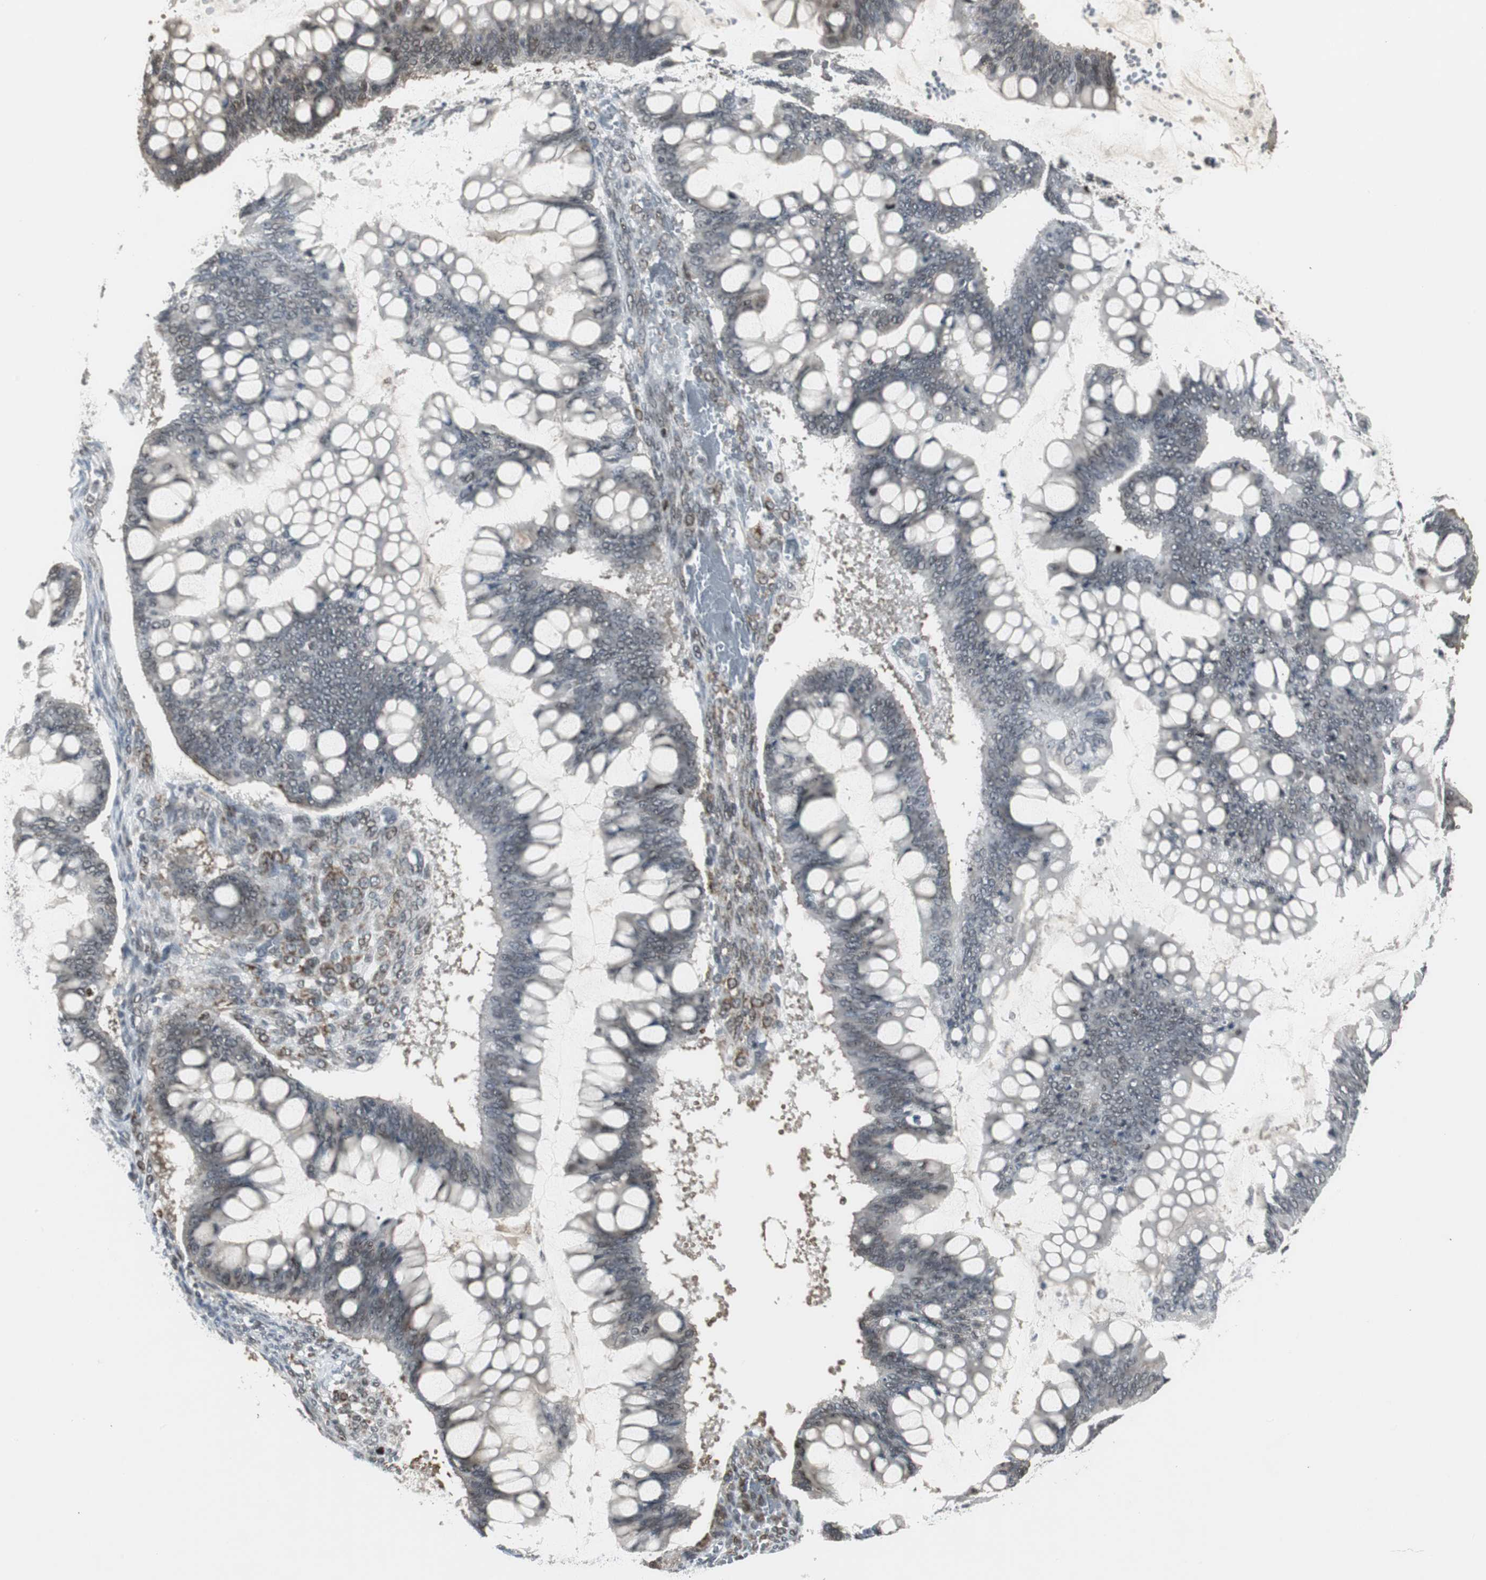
{"staining": {"intensity": "weak", "quantity": "<25%", "location": "cytoplasmic/membranous,nuclear"}, "tissue": "ovarian cancer", "cell_type": "Tumor cells", "image_type": "cancer", "snomed": [{"axis": "morphology", "description": "Cystadenocarcinoma, mucinous, NOS"}, {"axis": "topography", "description": "Ovary"}], "caption": "Ovarian mucinous cystadenocarcinoma stained for a protein using IHC demonstrates no positivity tumor cells.", "gene": "MPG", "patient": {"sex": "female", "age": 73}}